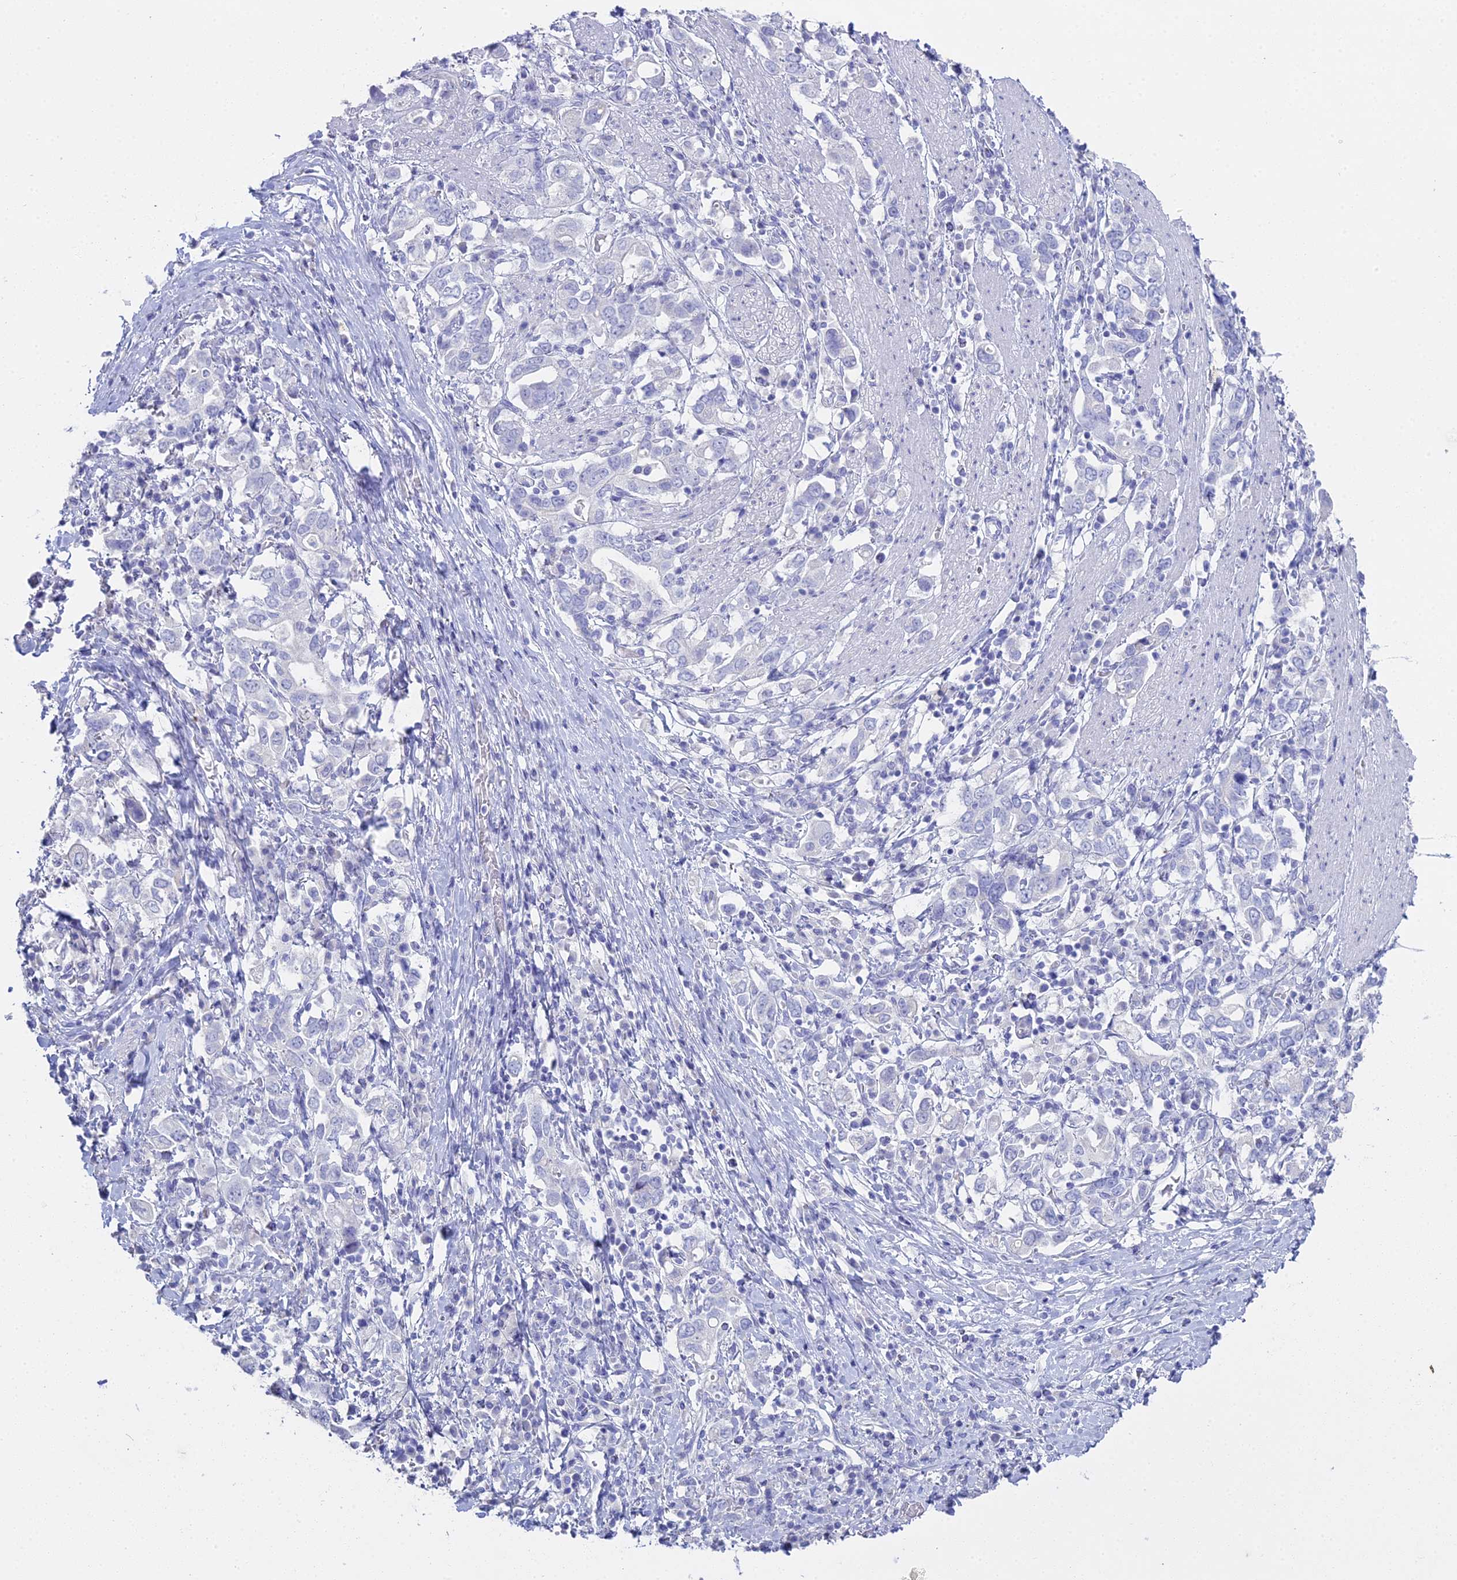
{"staining": {"intensity": "negative", "quantity": "none", "location": "none"}, "tissue": "stomach cancer", "cell_type": "Tumor cells", "image_type": "cancer", "snomed": [{"axis": "morphology", "description": "Adenocarcinoma, NOS"}, {"axis": "topography", "description": "Stomach, upper"}, {"axis": "topography", "description": "Stomach"}], "caption": "Protein analysis of stomach cancer exhibits no significant positivity in tumor cells. (DAB (3,3'-diaminobenzidine) immunohistochemistry visualized using brightfield microscopy, high magnification).", "gene": "S100A7", "patient": {"sex": "male", "age": 62}}